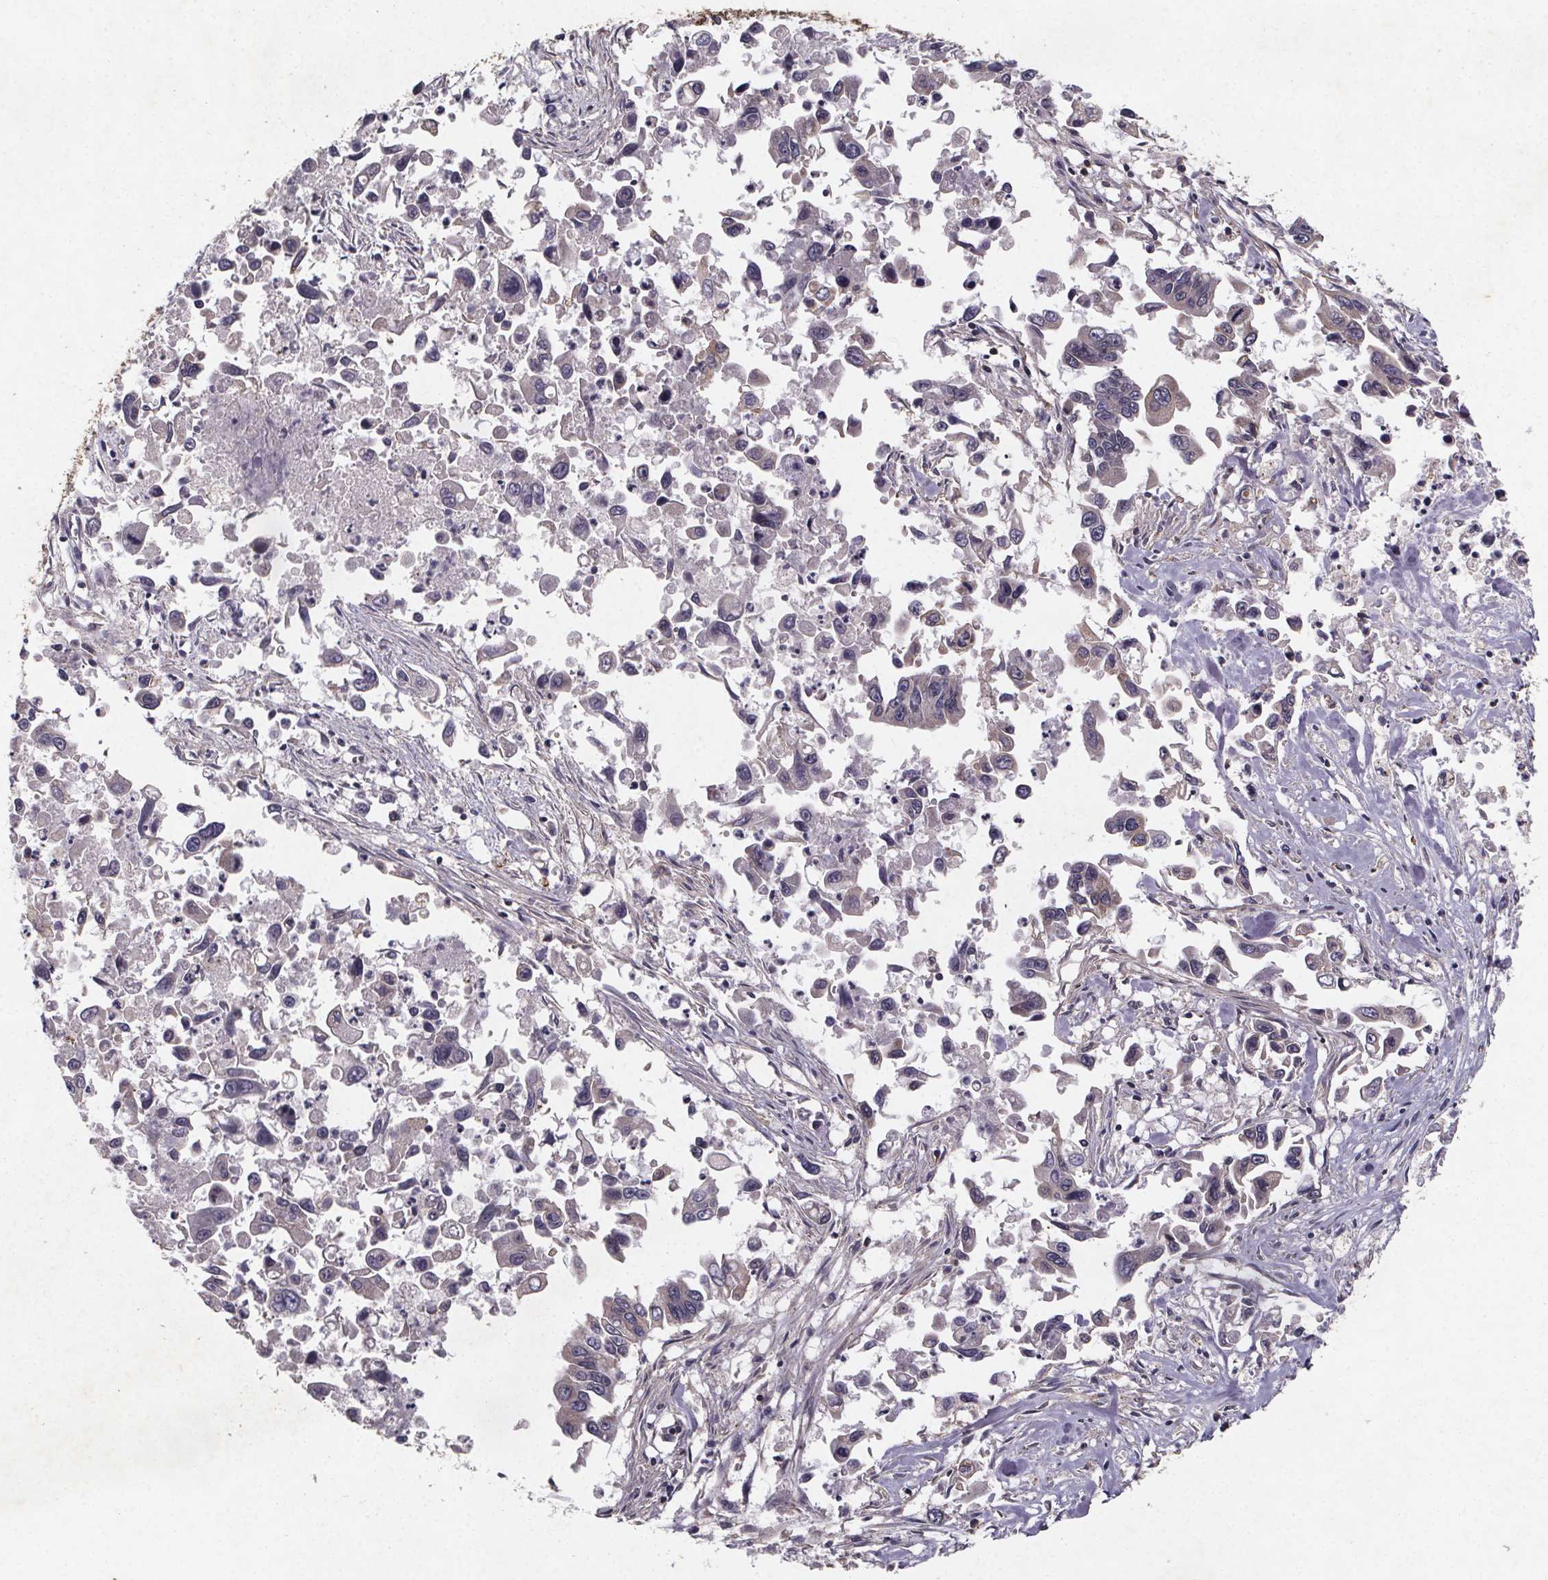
{"staining": {"intensity": "negative", "quantity": "none", "location": "none"}, "tissue": "pancreatic cancer", "cell_type": "Tumor cells", "image_type": "cancer", "snomed": [{"axis": "morphology", "description": "Adenocarcinoma, NOS"}, {"axis": "topography", "description": "Pancreas"}], "caption": "Human pancreatic cancer (adenocarcinoma) stained for a protein using immunohistochemistry (IHC) demonstrates no positivity in tumor cells.", "gene": "PIERCE2", "patient": {"sex": "female", "age": 83}}